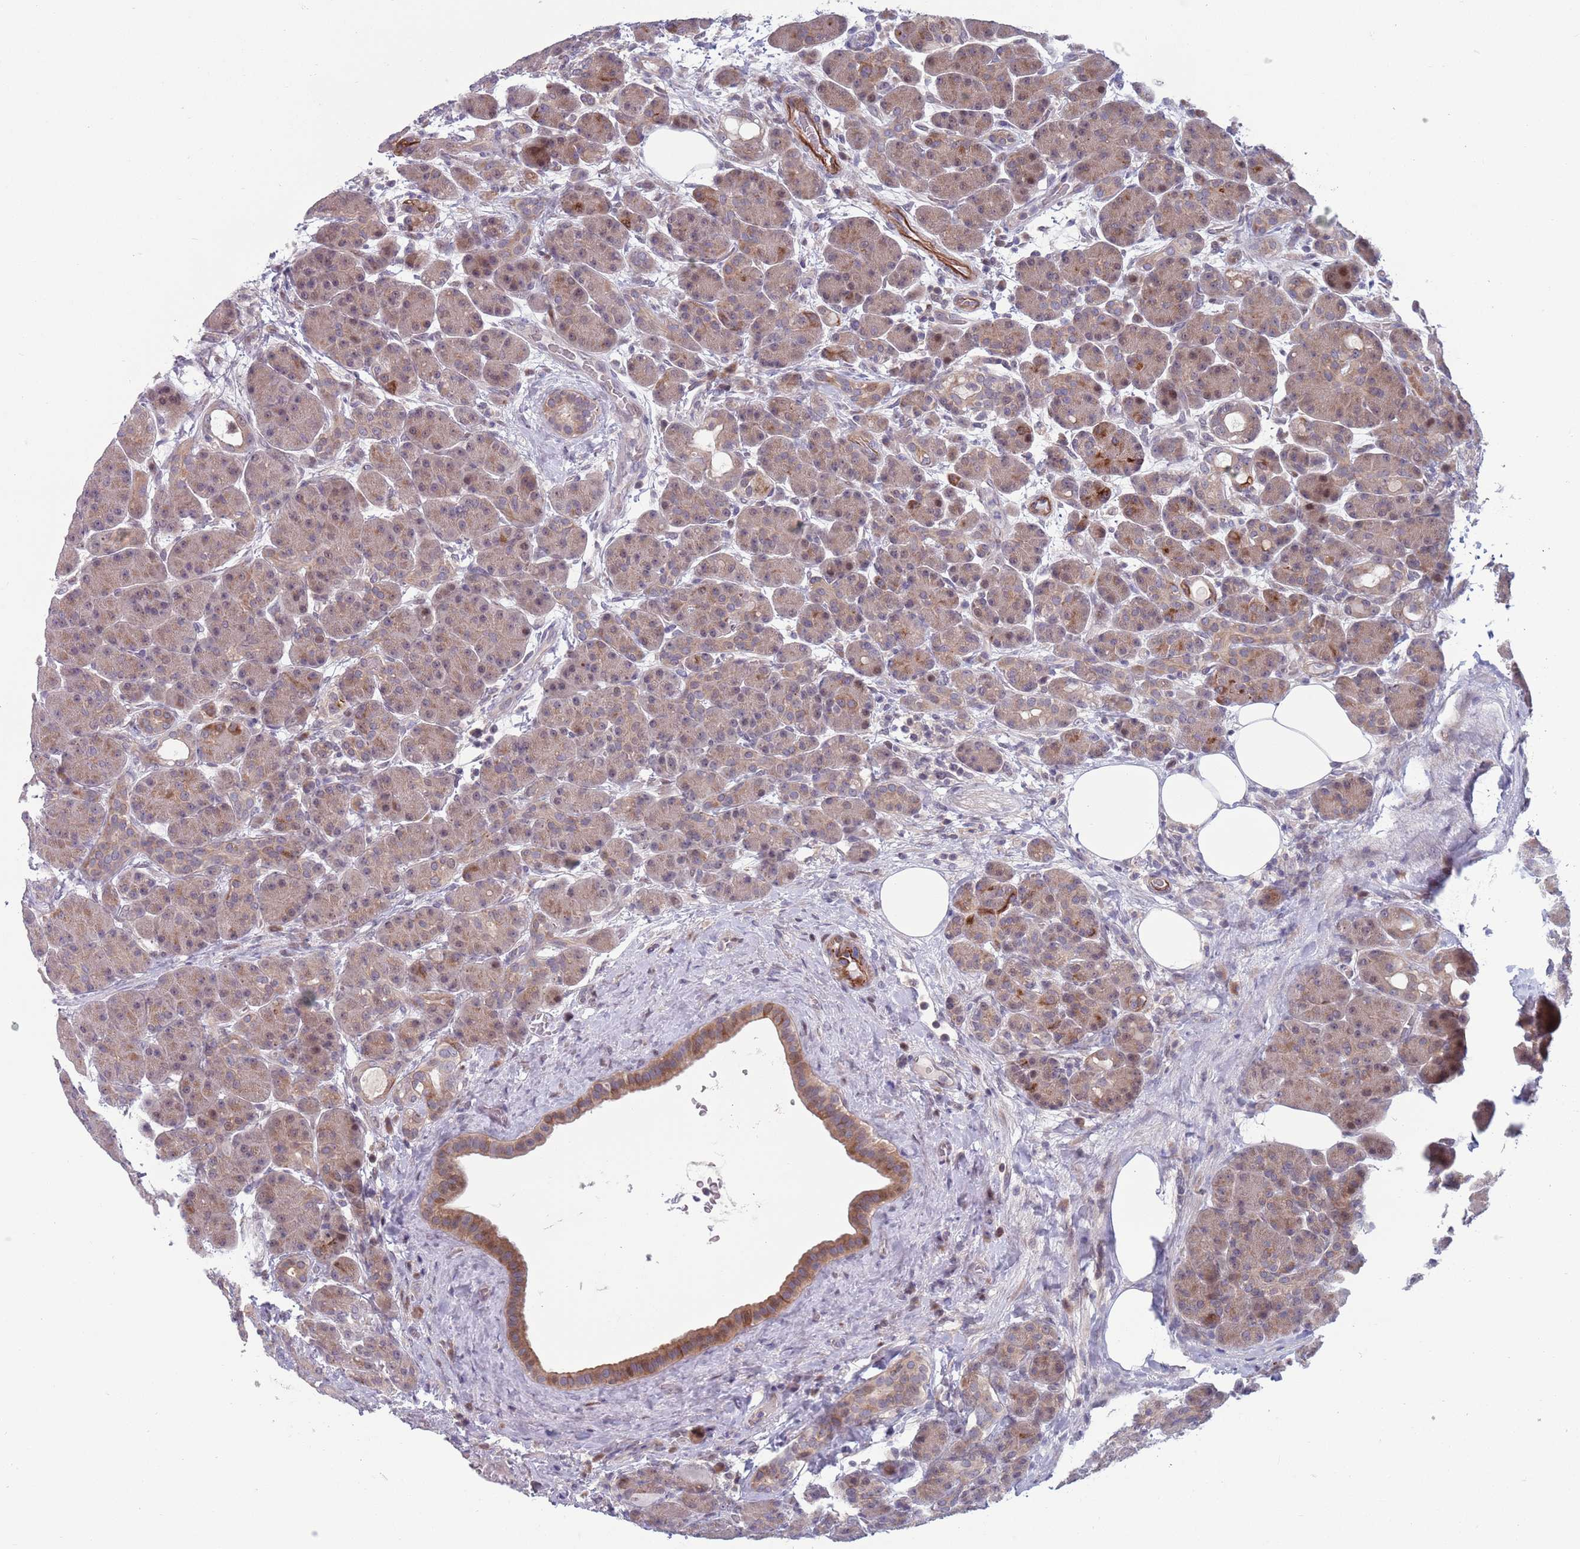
{"staining": {"intensity": "strong", "quantity": "<25%", "location": "cytoplasmic/membranous"}, "tissue": "pancreas", "cell_type": "Exocrine glandular cells", "image_type": "normal", "snomed": [{"axis": "morphology", "description": "Normal tissue, NOS"}, {"axis": "topography", "description": "Pancreas"}], "caption": "Brown immunohistochemical staining in normal pancreas displays strong cytoplasmic/membranous positivity in approximately <25% of exocrine glandular cells.", "gene": "CLNS1A", "patient": {"sex": "male", "age": 63}}